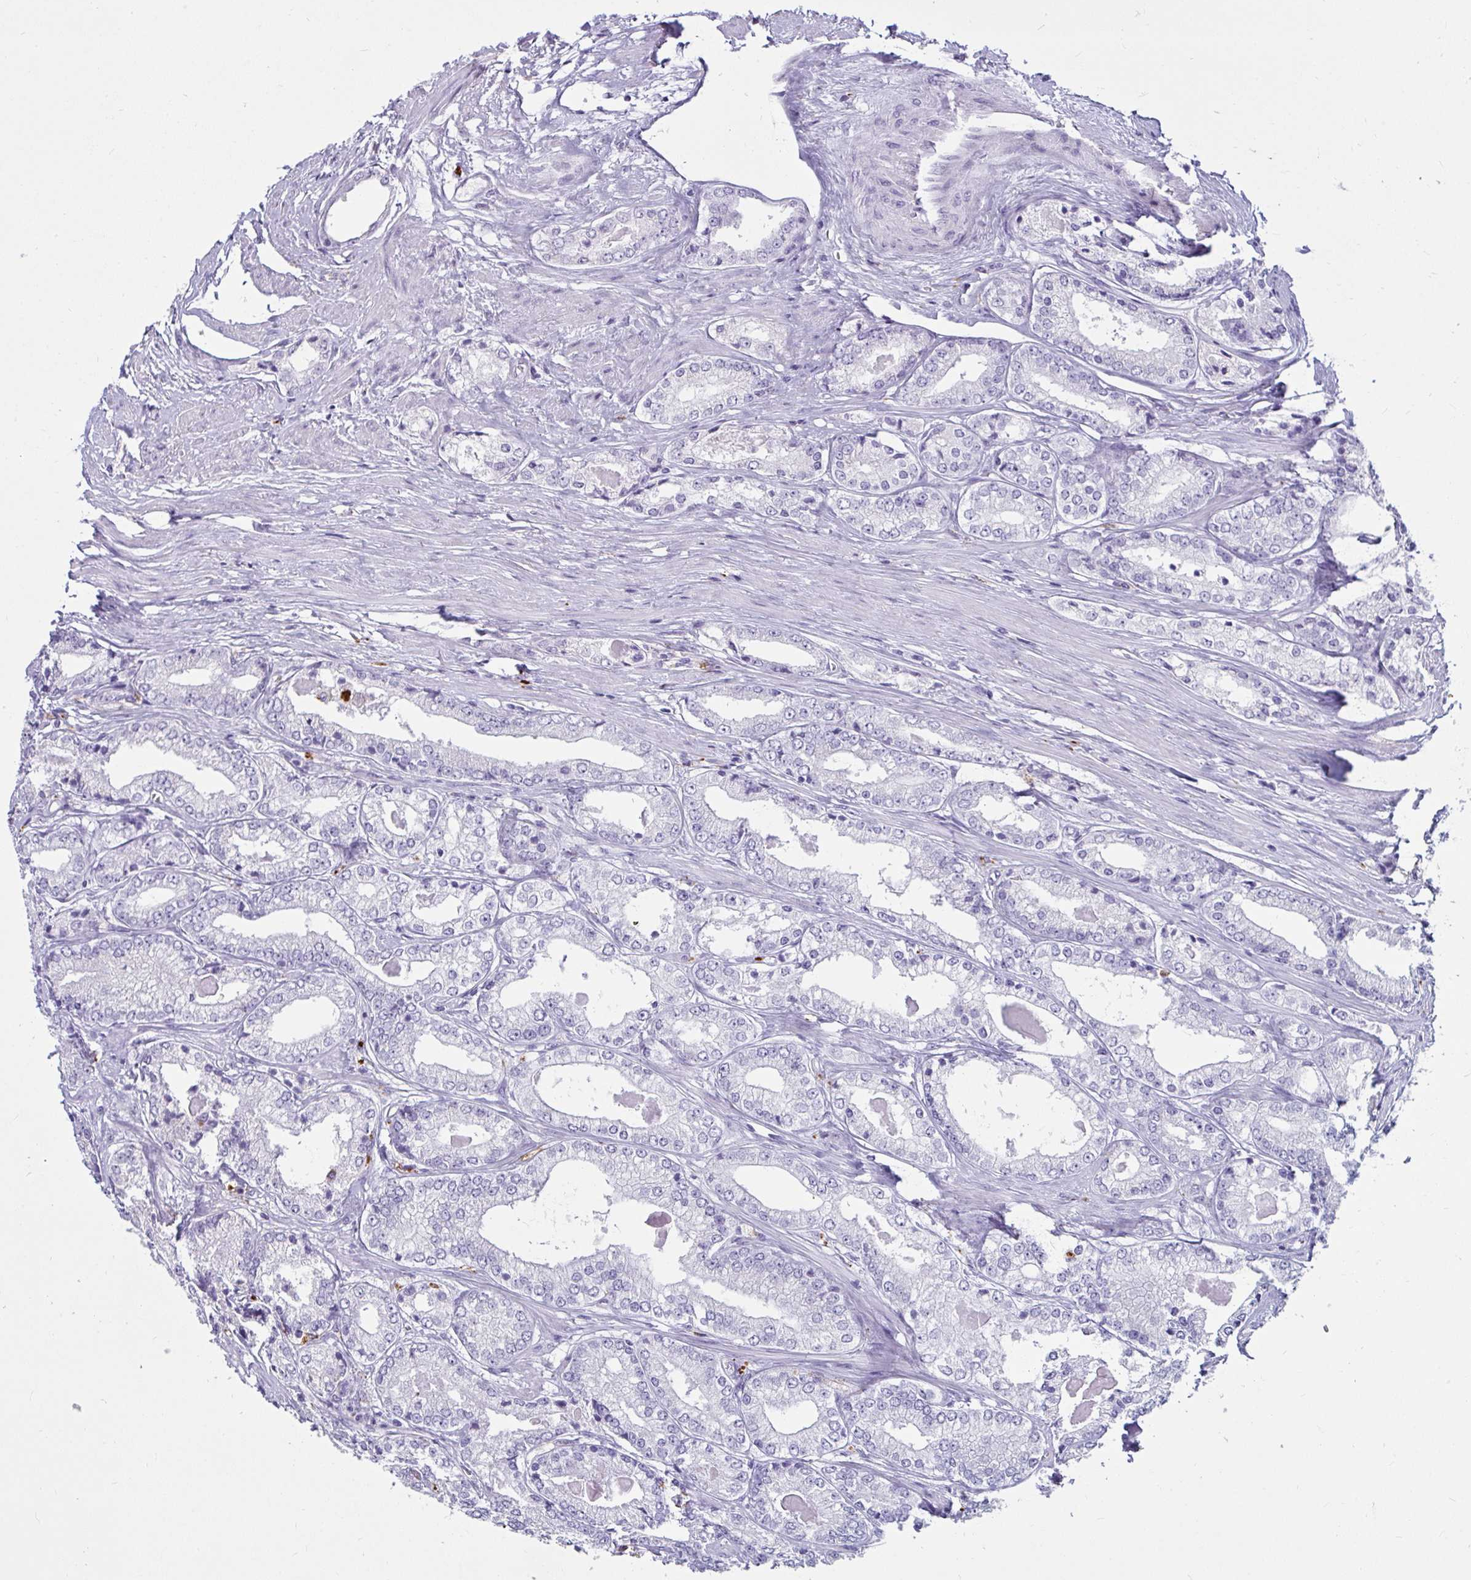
{"staining": {"intensity": "negative", "quantity": "none", "location": "none"}, "tissue": "prostate cancer", "cell_type": "Tumor cells", "image_type": "cancer", "snomed": [{"axis": "morphology", "description": "Adenocarcinoma, NOS"}, {"axis": "morphology", "description": "Adenocarcinoma, Low grade"}, {"axis": "topography", "description": "Prostate"}], "caption": "The immunohistochemistry (IHC) photomicrograph has no significant staining in tumor cells of prostate adenocarcinoma tissue.", "gene": "CTSZ", "patient": {"sex": "male", "age": 68}}